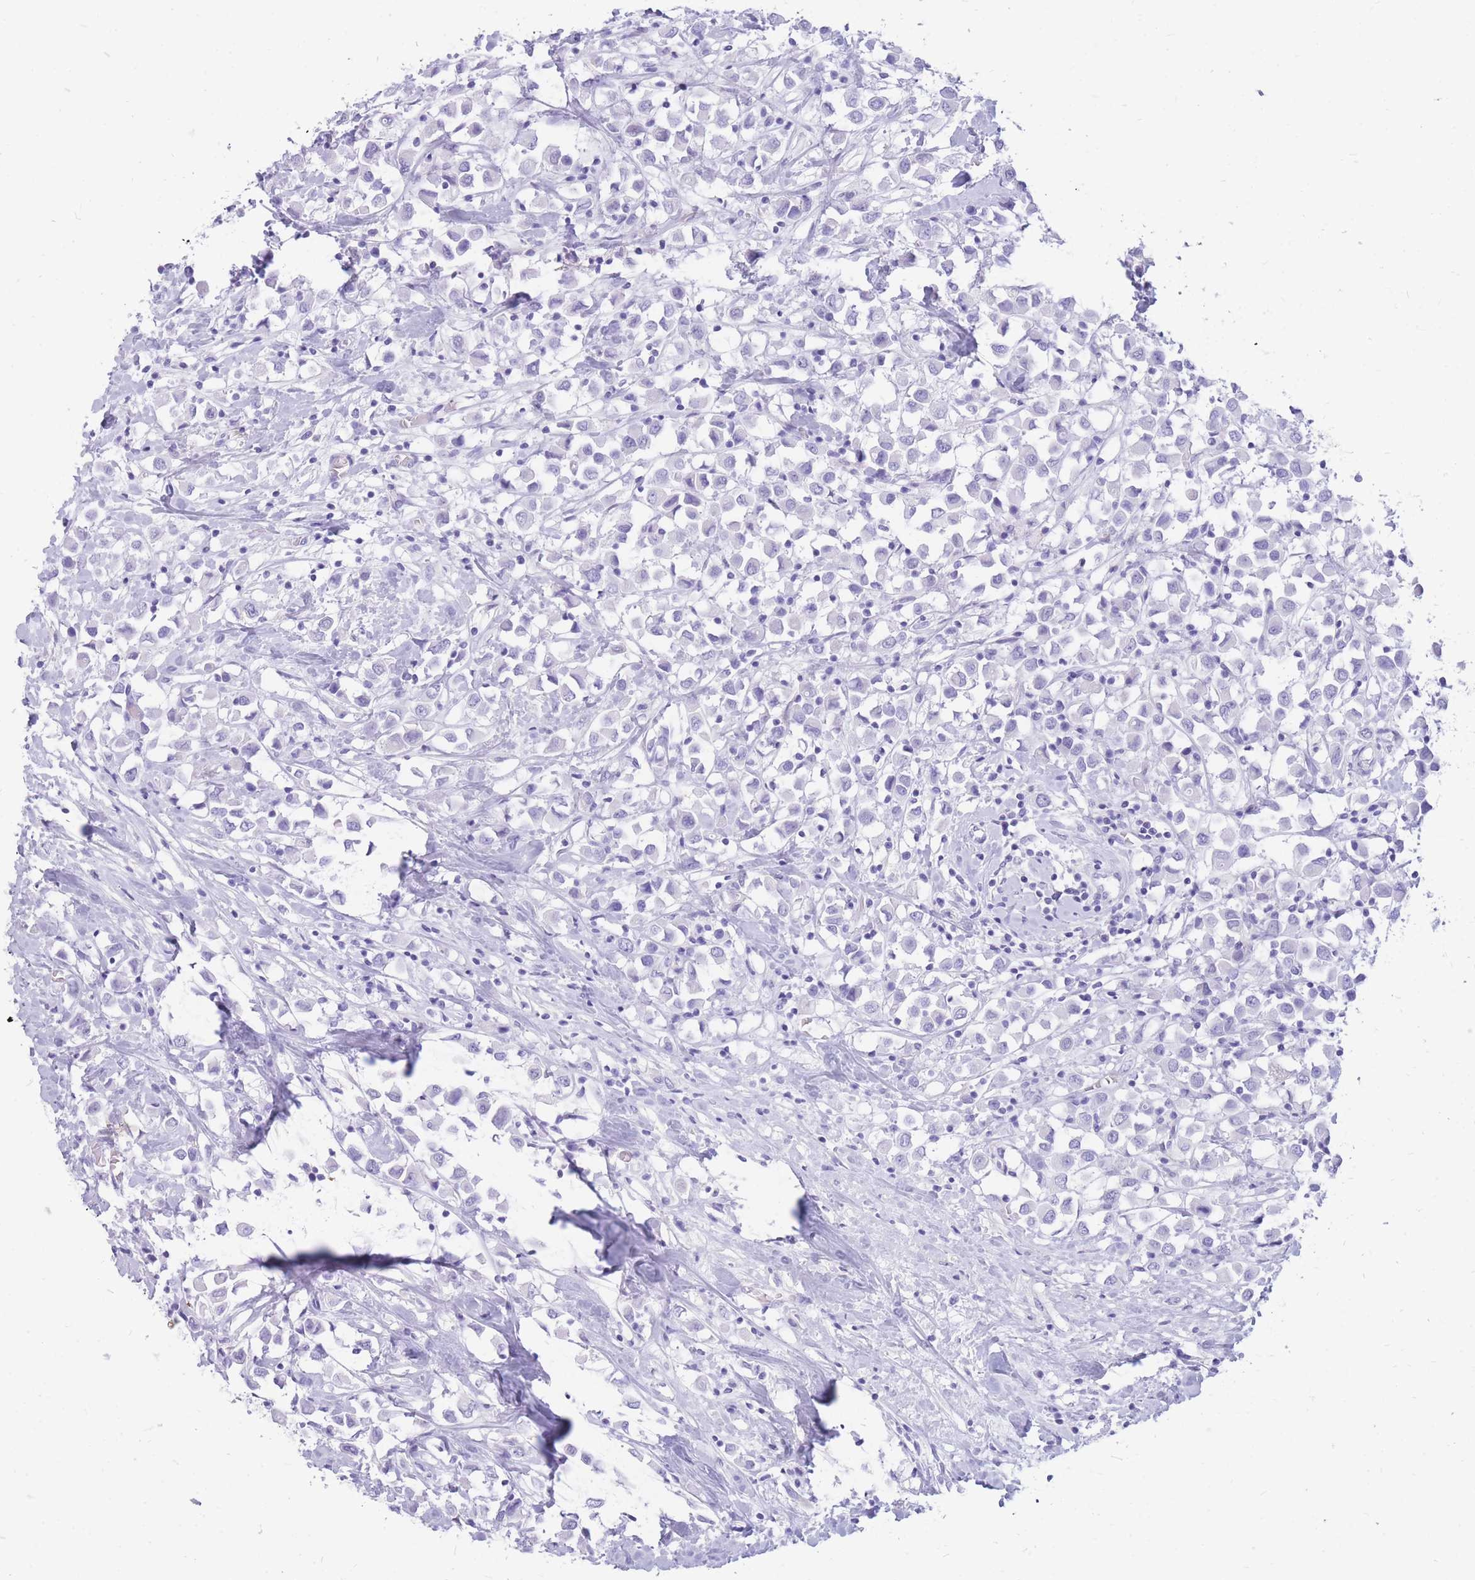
{"staining": {"intensity": "negative", "quantity": "none", "location": "none"}, "tissue": "breast cancer", "cell_type": "Tumor cells", "image_type": "cancer", "snomed": [{"axis": "morphology", "description": "Duct carcinoma"}, {"axis": "topography", "description": "Breast"}], "caption": "There is no significant positivity in tumor cells of breast invasive ductal carcinoma.", "gene": "CYP21A2", "patient": {"sex": "female", "age": 61}}